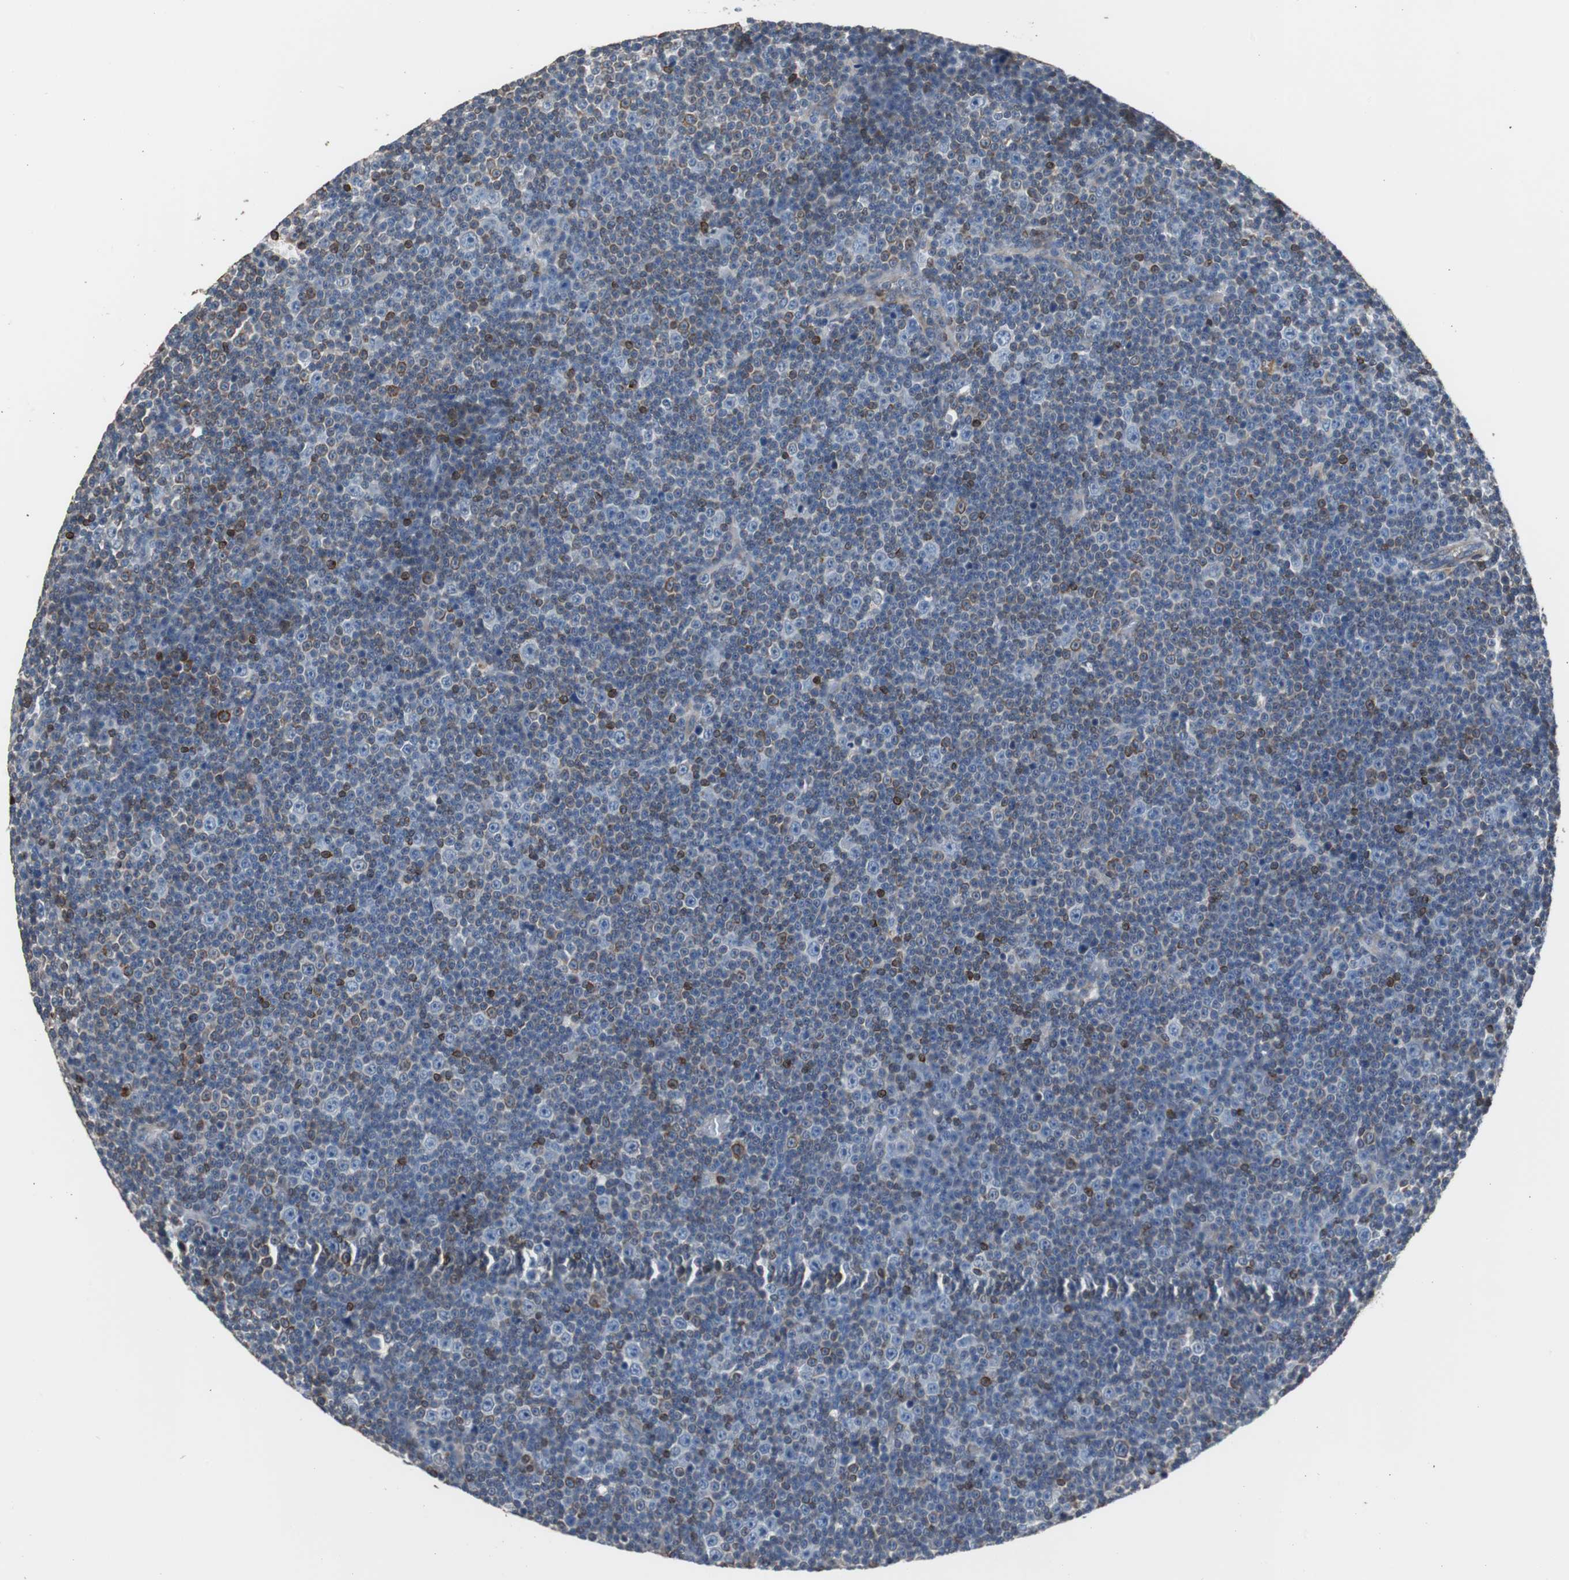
{"staining": {"intensity": "strong", "quantity": "<25%", "location": "cytoplasmic/membranous"}, "tissue": "lymphoma", "cell_type": "Tumor cells", "image_type": "cancer", "snomed": [{"axis": "morphology", "description": "Malignant lymphoma, non-Hodgkin's type, Low grade"}, {"axis": "topography", "description": "Lymph node"}], "caption": "About <25% of tumor cells in low-grade malignant lymphoma, non-Hodgkin's type exhibit strong cytoplasmic/membranous protein positivity as visualized by brown immunohistochemical staining.", "gene": "PBXIP1", "patient": {"sex": "female", "age": 67}}